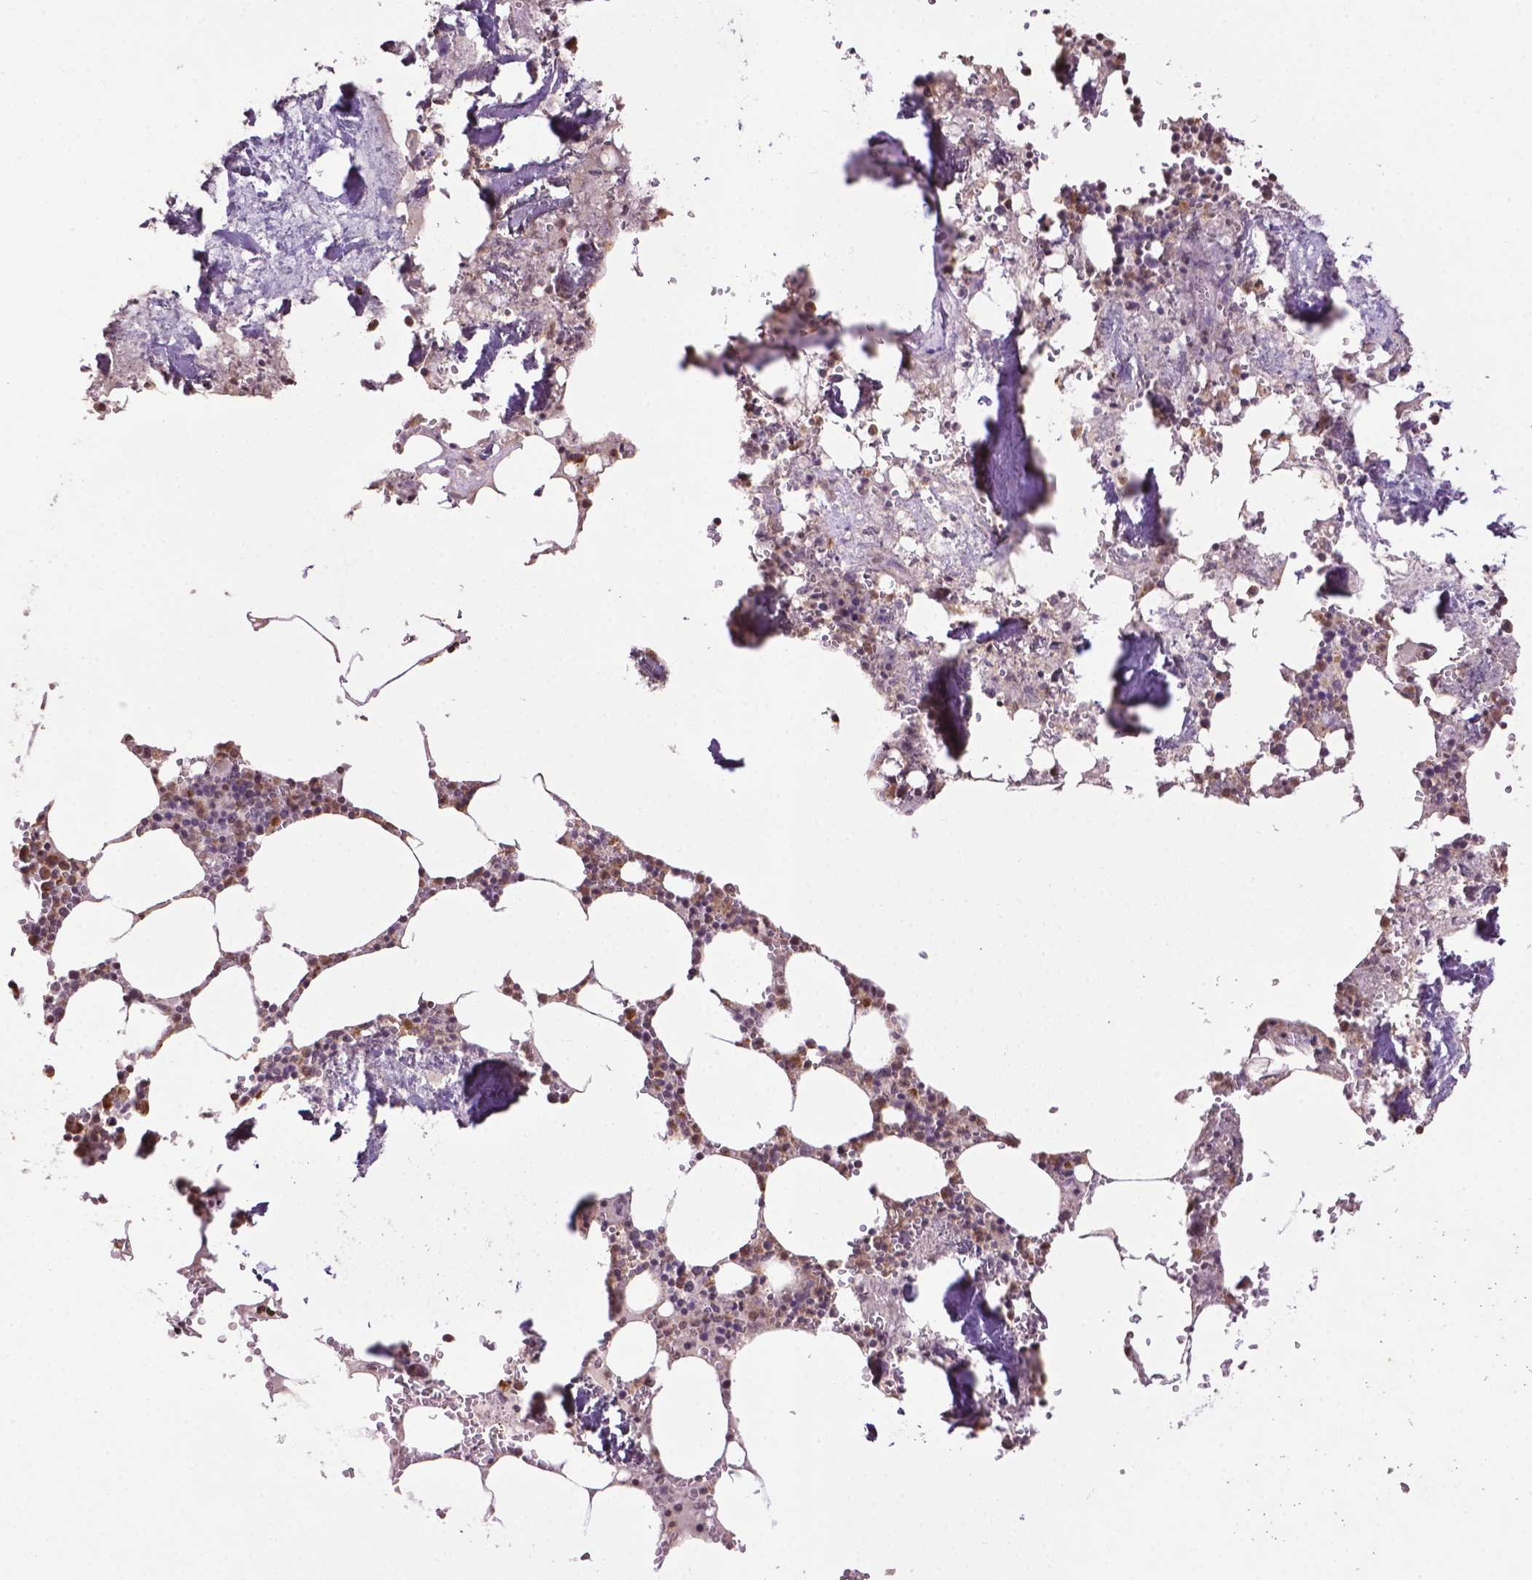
{"staining": {"intensity": "weak", "quantity": "25%-75%", "location": "cytoplasmic/membranous"}, "tissue": "bone marrow", "cell_type": "Hematopoietic cells", "image_type": "normal", "snomed": [{"axis": "morphology", "description": "Normal tissue, NOS"}, {"axis": "topography", "description": "Bone marrow"}], "caption": "Bone marrow stained with DAB immunohistochemistry (IHC) reveals low levels of weak cytoplasmic/membranous staining in approximately 25%-75% of hematopoietic cells.", "gene": "NTNG2", "patient": {"sex": "male", "age": 54}}